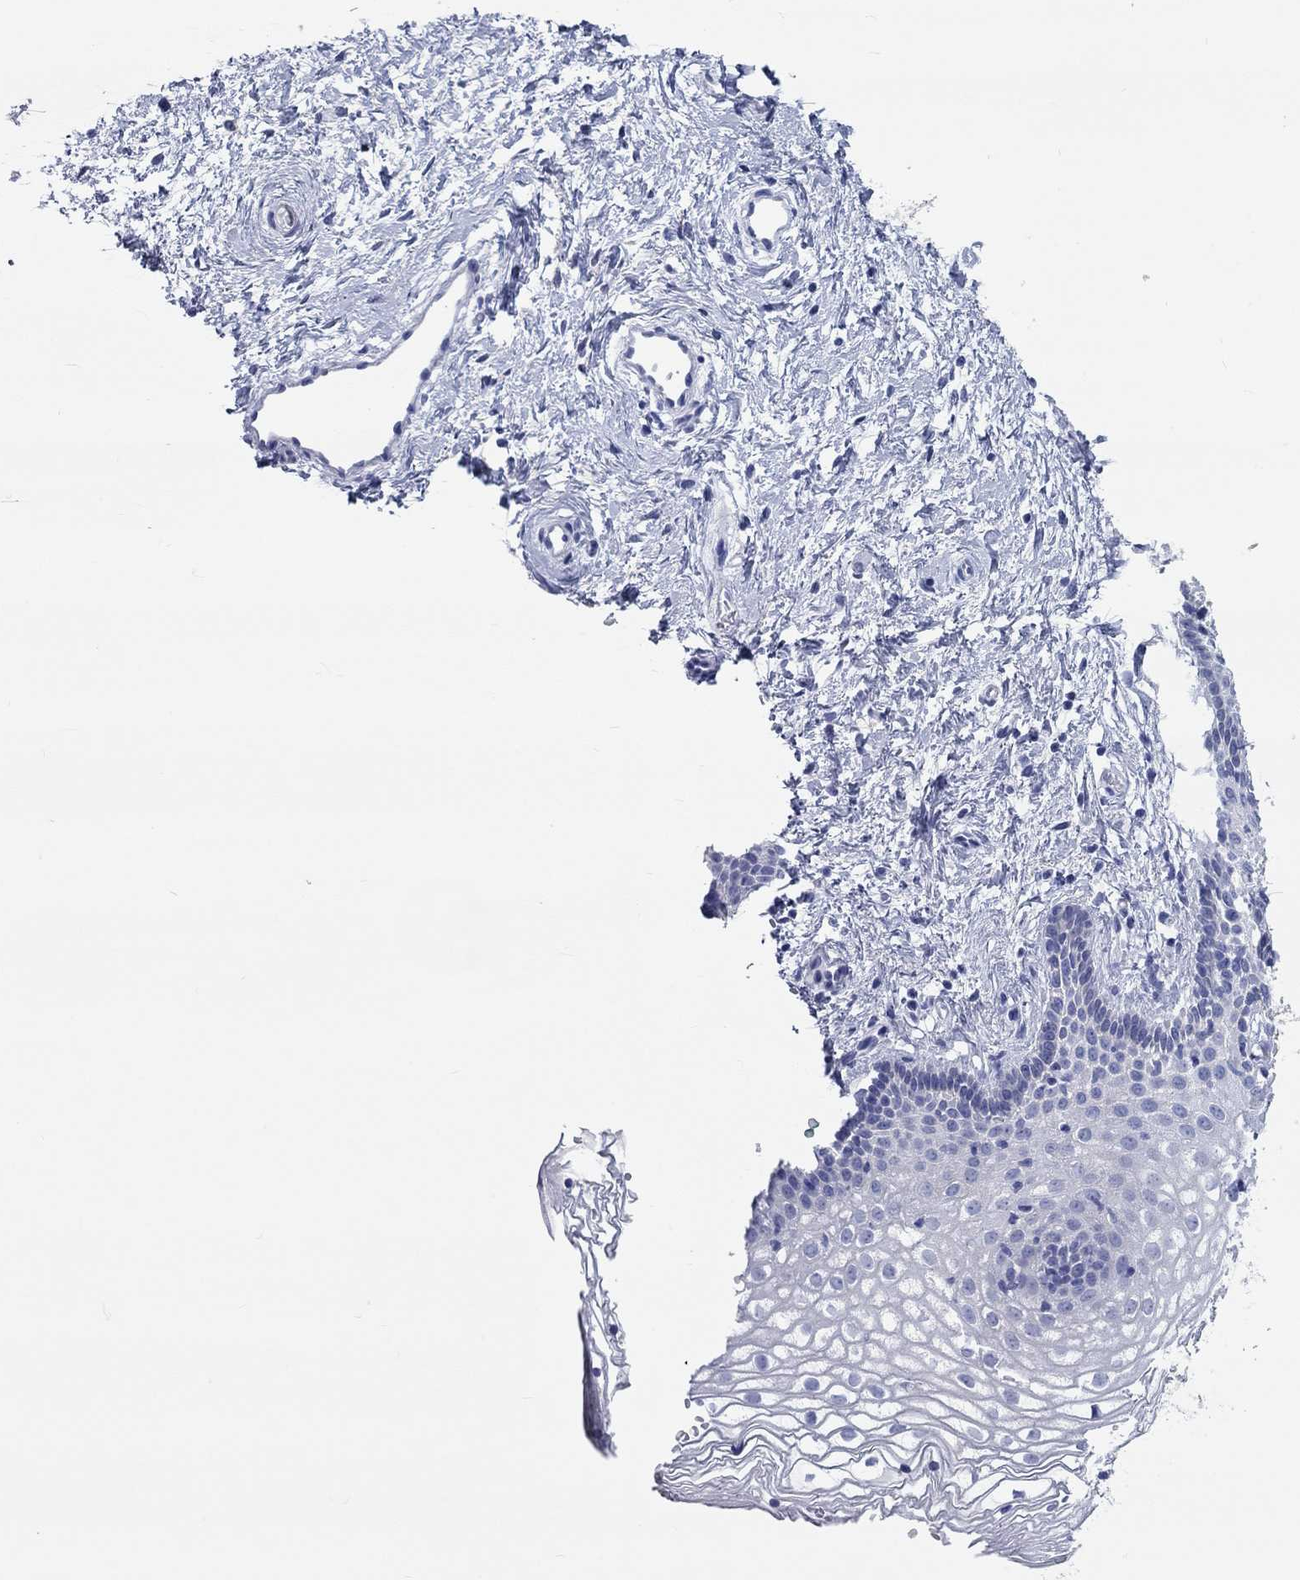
{"staining": {"intensity": "negative", "quantity": "none", "location": "none"}, "tissue": "vagina", "cell_type": "Squamous epithelial cells", "image_type": "normal", "snomed": [{"axis": "morphology", "description": "Normal tissue, NOS"}, {"axis": "topography", "description": "Vagina"}], "caption": "Immunohistochemical staining of normal human vagina exhibits no significant positivity in squamous epithelial cells. (Brightfield microscopy of DAB (3,3'-diaminobenzidine) immunohistochemistry at high magnification).", "gene": "SPATA9", "patient": {"sex": "female", "age": 36}}